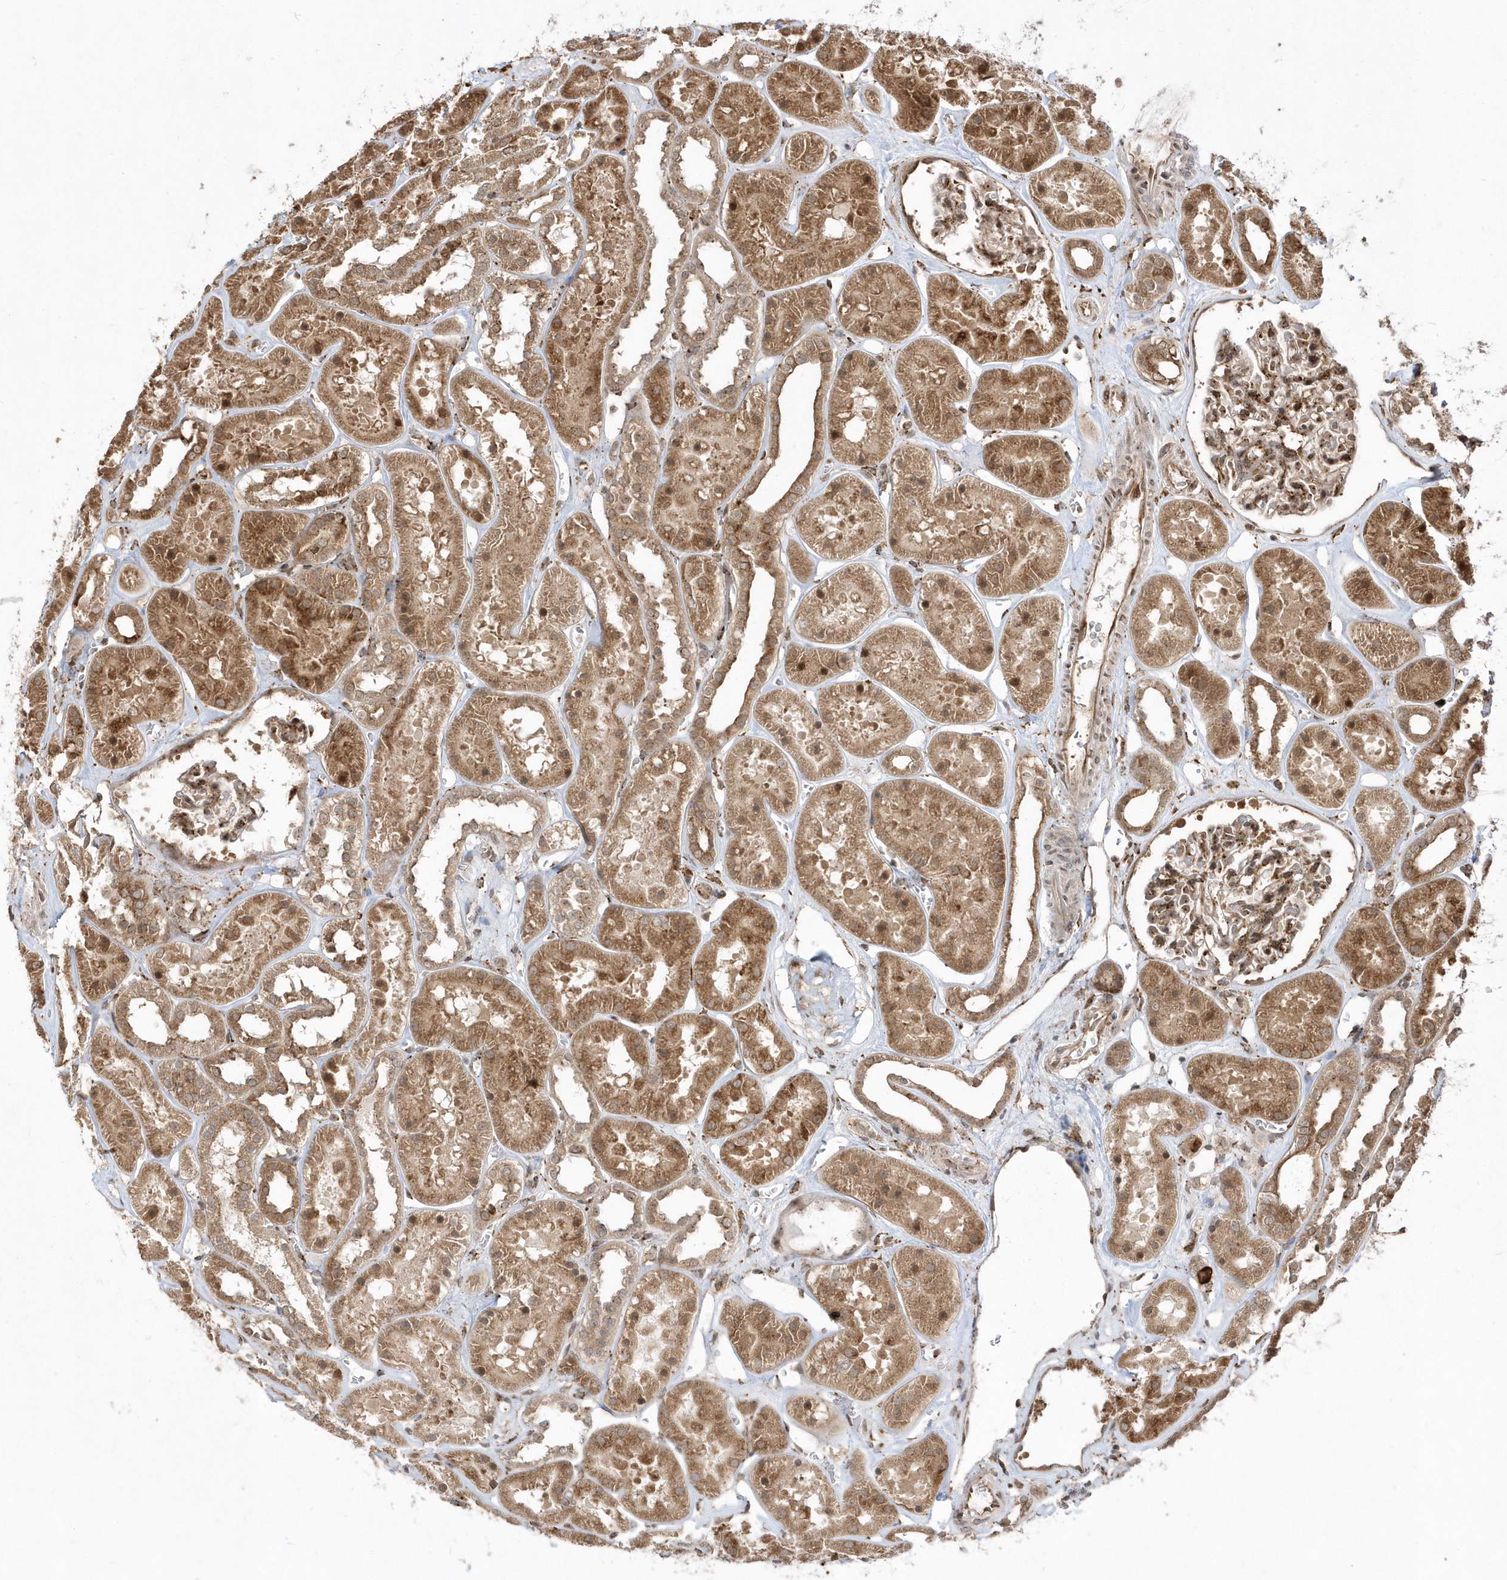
{"staining": {"intensity": "moderate", "quantity": "25%-75%", "location": "cytoplasmic/membranous"}, "tissue": "kidney", "cell_type": "Cells in glomeruli", "image_type": "normal", "snomed": [{"axis": "morphology", "description": "Normal tissue, NOS"}, {"axis": "topography", "description": "Kidney"}], "caption": "Normal kidney shows moderate cytoplasmic/membranous staining in approximately 25%-75% of cells in glomeruli.", "gene": "EPC2", "patient": {"sex": "female", "age": 41}}